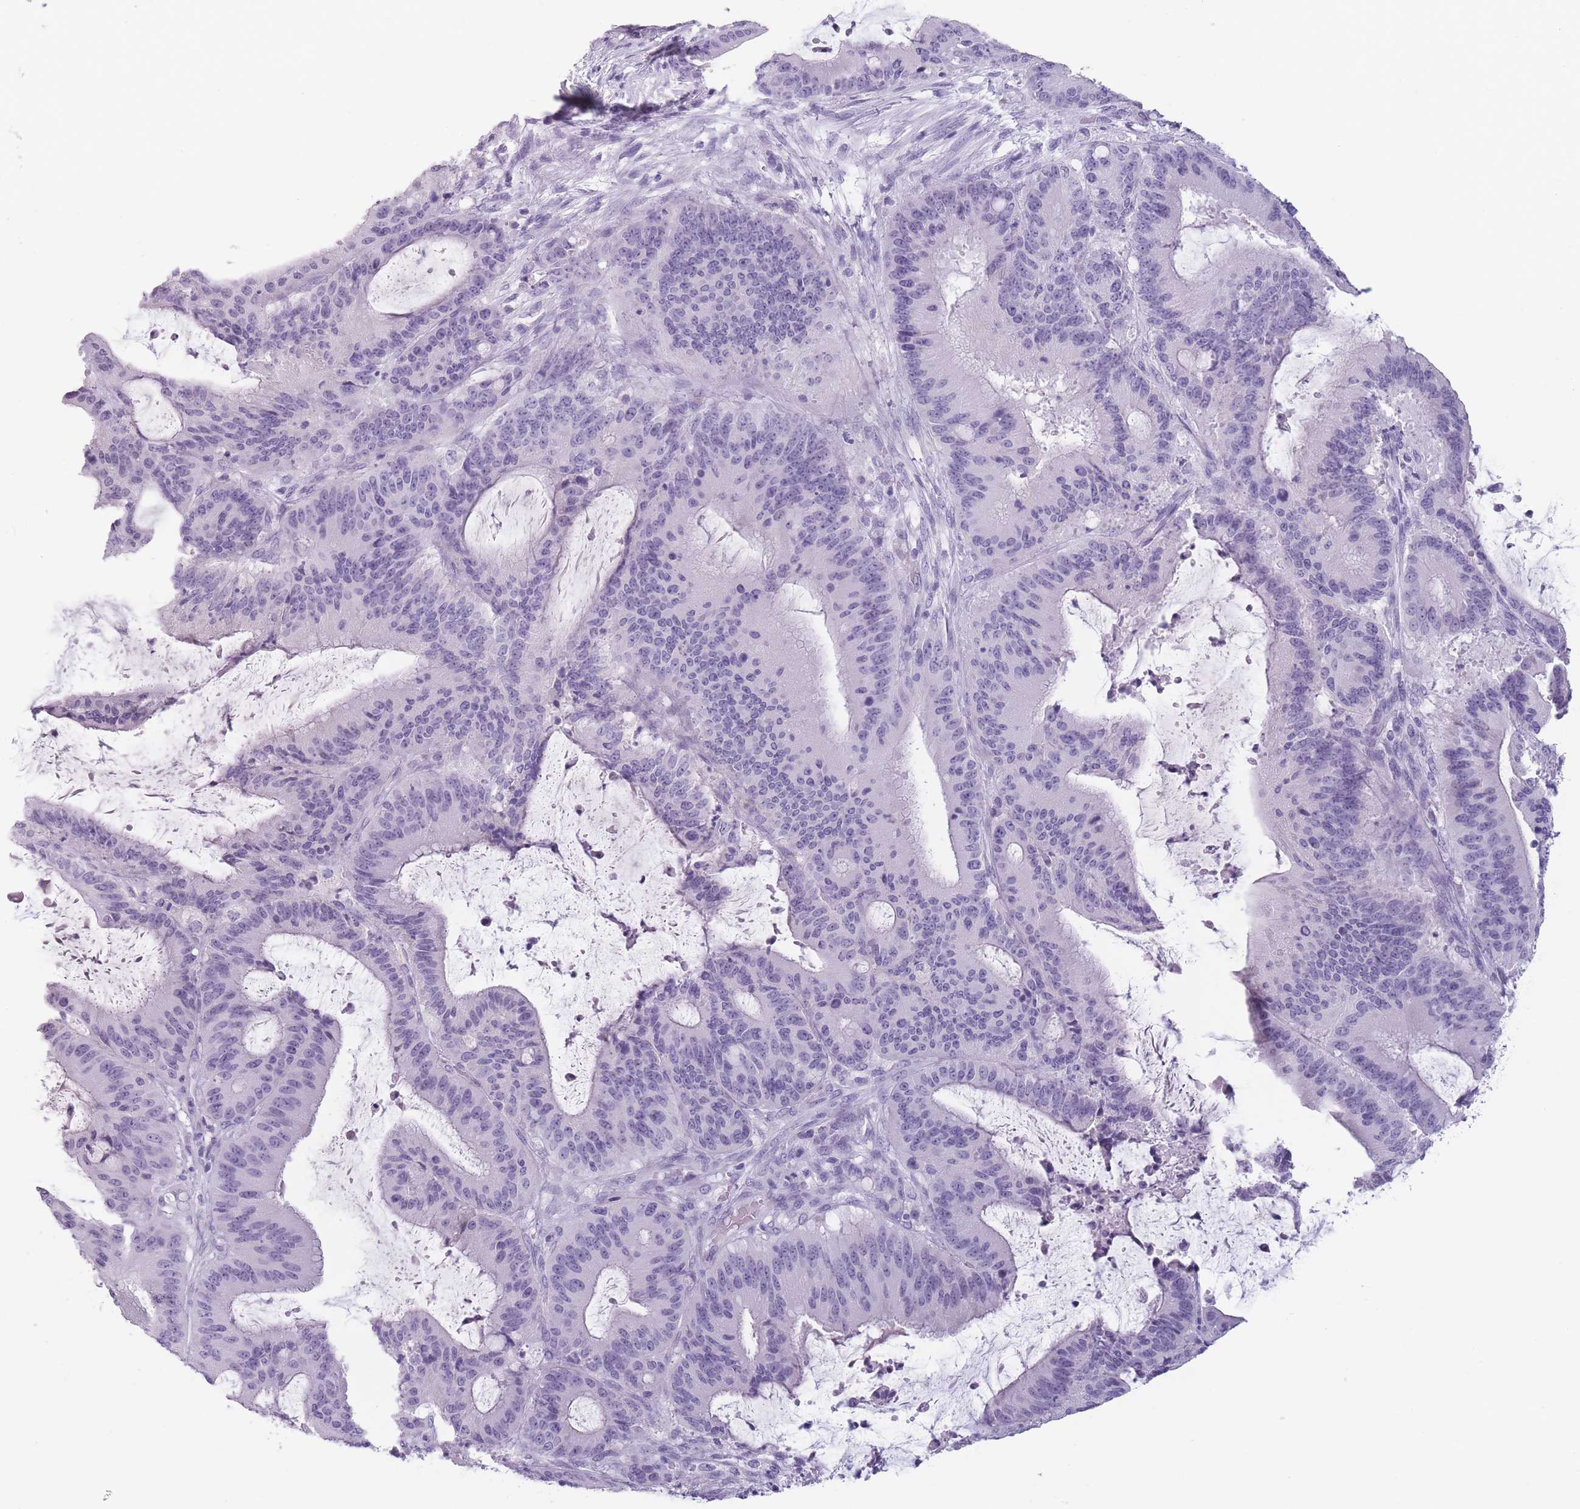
{"staining": {"intensity": "negative", "quantity": "none", "location": "none"}, "tissue": "liver cancer", "cell_type": "Tumor cells", "image_type": "cancer", "snomed": [{"axis": "morphology", "description": "Normal tissue, NOS"}, {"axis": "morphology", "description": "Cholangiocarcinoma"}, {"axis": "topography", "description": "Liver"}, {"axis": "topography", "description": "Peripheral nerve tissue"}], "caption": "Immunohistochemical staining of cholangiocarcinoma (liver) exhibits no significant positivity in tumor cells.", "gene": "CCNO", "patient": {"sex": "female", "age": 73}}